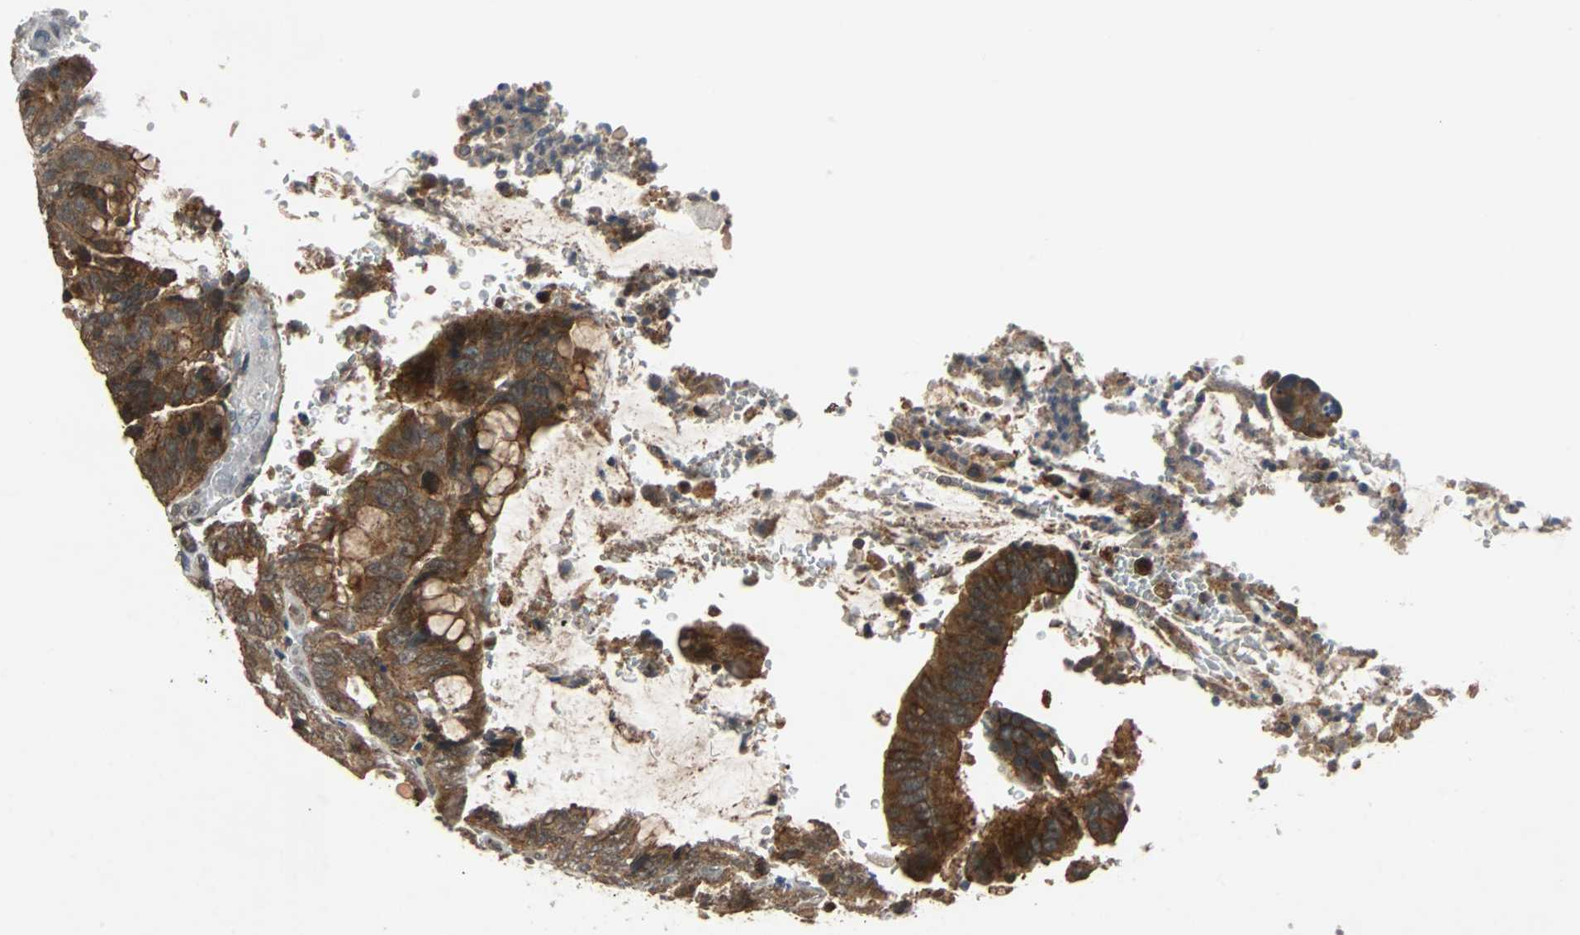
{"staining": {"intensity": "strong", "quantity": ">75%", "location": "cytoplasmic/membranous"}, "tissue": "colorectal cancer", "cell_type": "Tumor cells", "image_type": "cancer", "snomed": [{"axis": "morphology", "description": "Normal tissue, NOS"}, {"axis": "morphology", "description": "Adenocarcinoma, NOS"}, {"axis": "topography", "description": "Rectum"}, {"axis": "topography", "description": "Peripheral nerve tissue"}], "caption": "Strong cytoplasmic/membranous expression for a protein is present in about >75% of tumor cells of colorectal cancer using immunohistochemistry.", "gene": "LSR", "patient": {"sex": "male", "age": 92}}